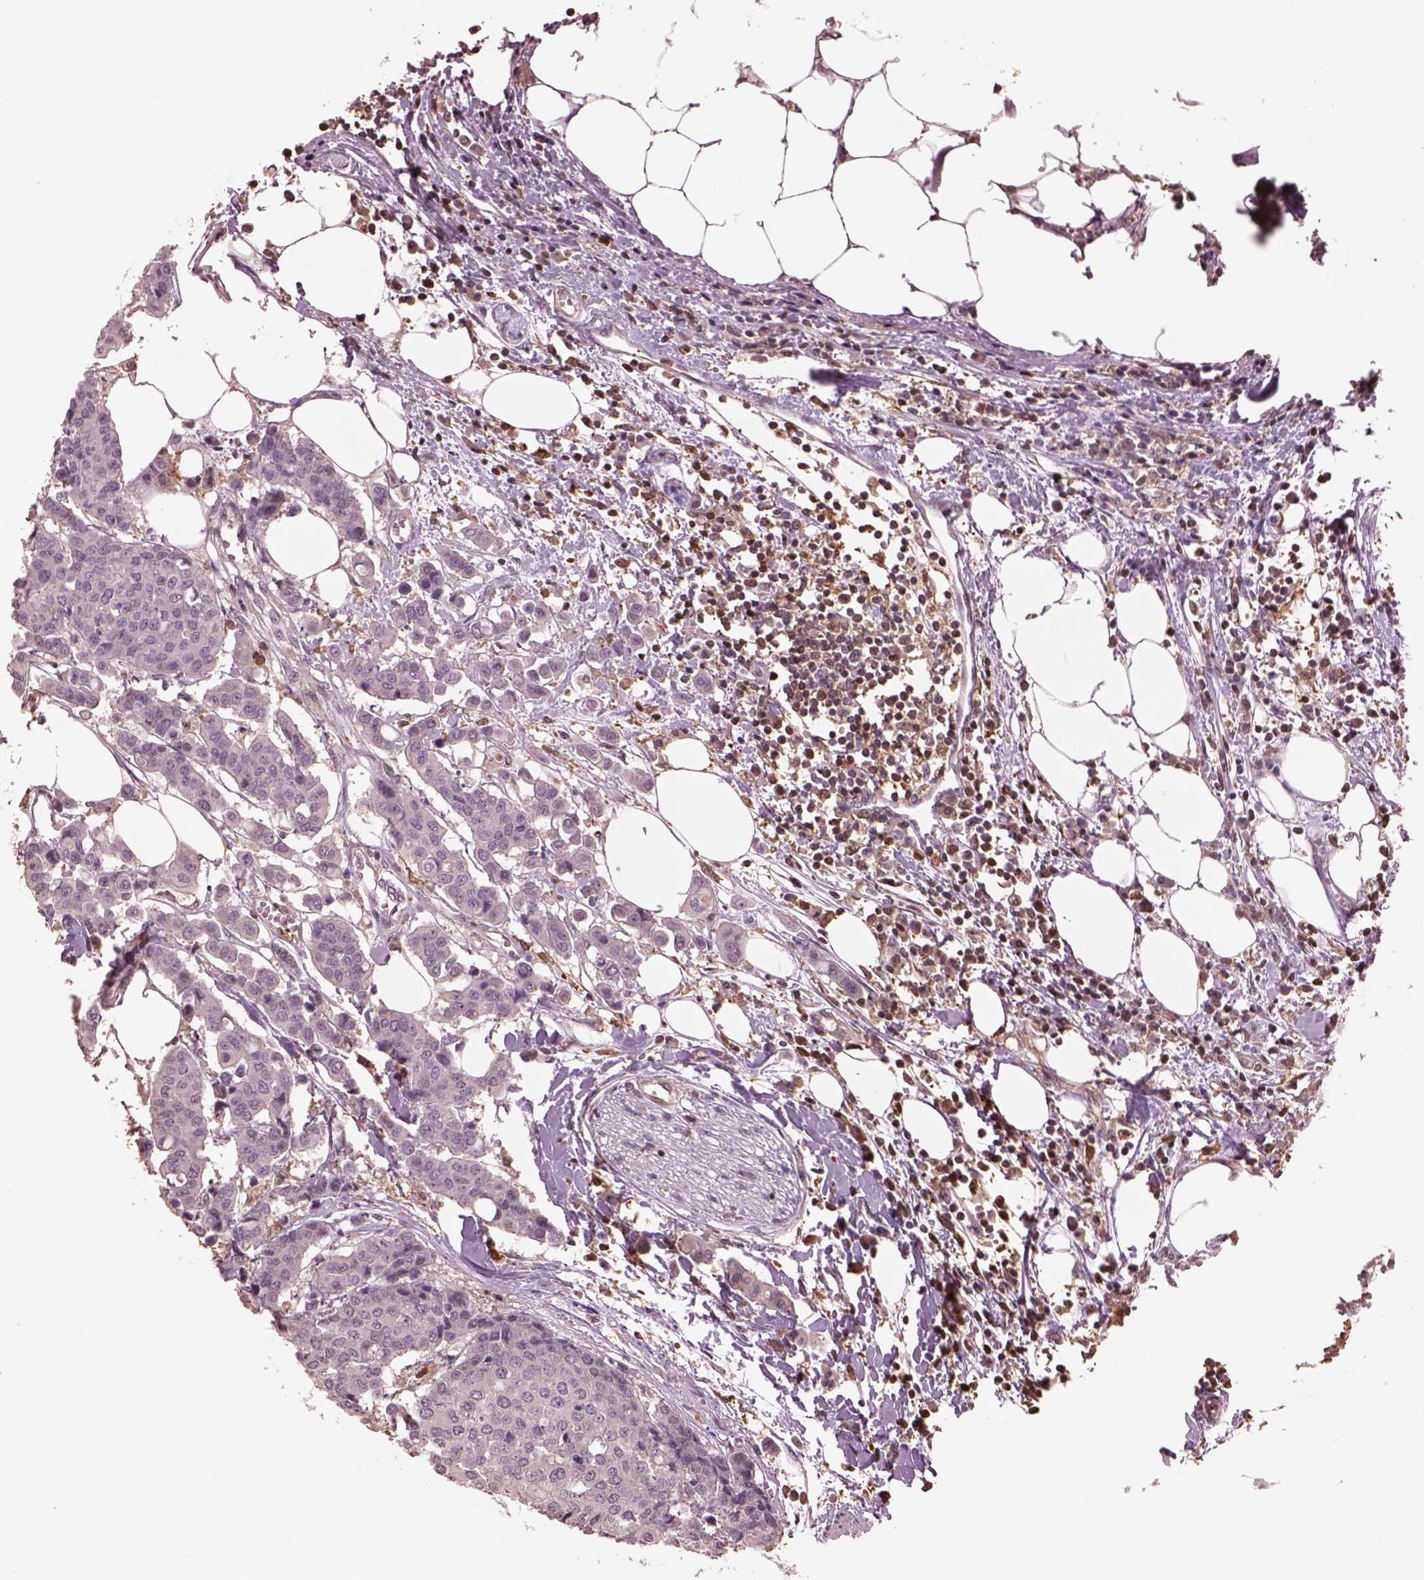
{"staining": {"intensity": "weak", "quantity": ">75%", "location": "cytoplasmic/membranous"}, "tissue": "carcinoid", "cell_type": "Tumor cells", "image_type": "cancer", "snomed": [{"axis": "morphology", "description": "Carcinoid, malignant, NOS"}, {"axis": "topography", "description": "Colon"}], "caption": "IHC of human carcinoid exhibits low levels of weak cytoplasmic/membranous positivity in about >75% of tumor cells. (Stains: DAB (3,3'-diaminobenzidine) in brown, nuclei in blue, Microscopy: brightfield microscopy at high magnification).", "gene": "IL31RA", "patient": {"sex": "male", "age": 81}}